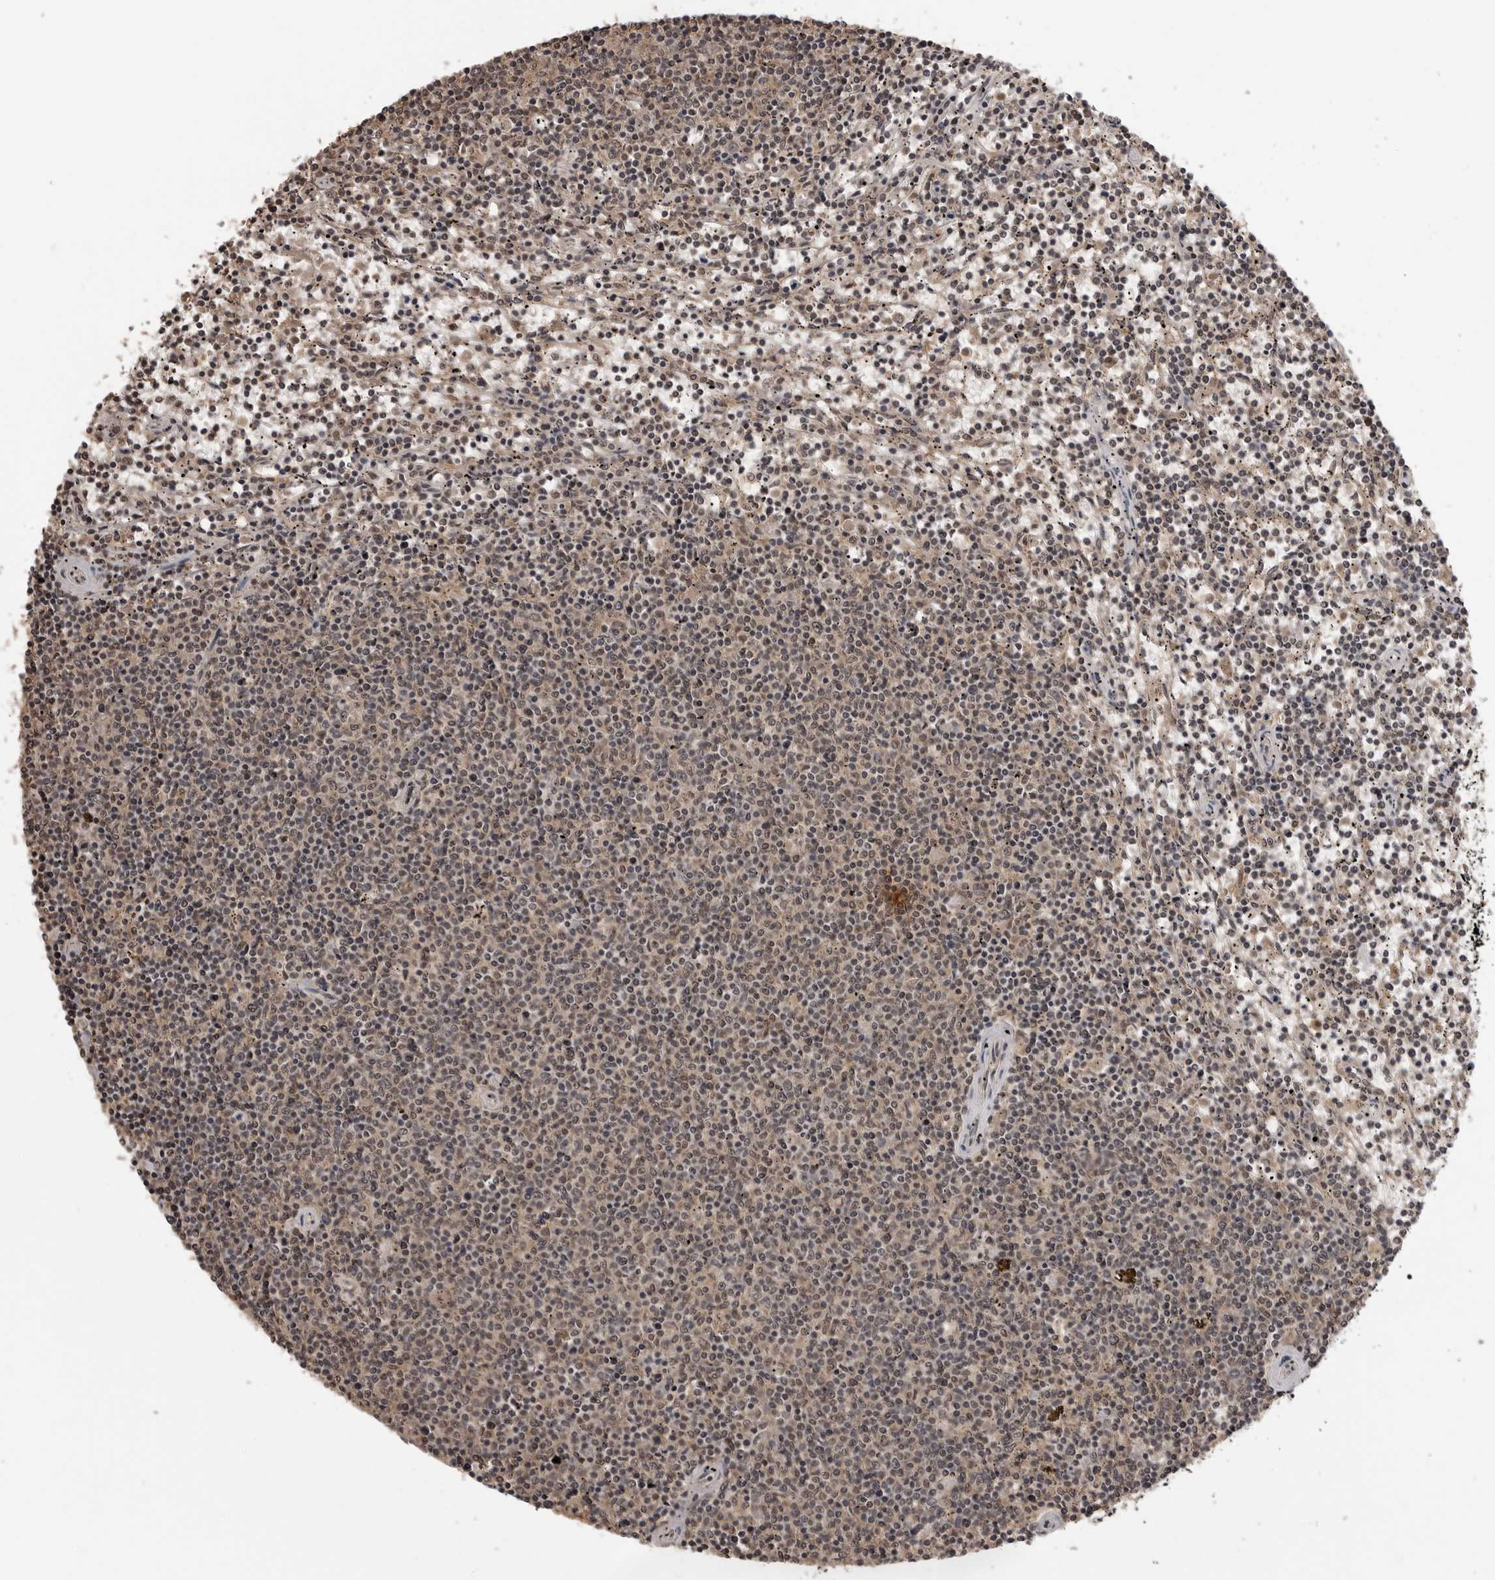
{"staining": {"intensity": "weak", "quantity": "25%-75%", "location": "cytoplasmic/membranous,nuclear"}, "tissue": "lymphoma", "cell_type": "Tumor cells", "image_type": "cancer", "snomed": [{"axis": "morphology", "description": "Malignant lymphoma, non-Hodgkin's type, Low grade"}, {"axis": "topography", "description": "Spleen"}], "caption": "Immunohistochemical staining of human lymphoma demonstrates low levels of weak cytoplasmic/membranous and nuclear positivity in approximately 25%-75% of tumor cells.", "gene": "IL24", "patient": {"sex": "female", "age": 50}}